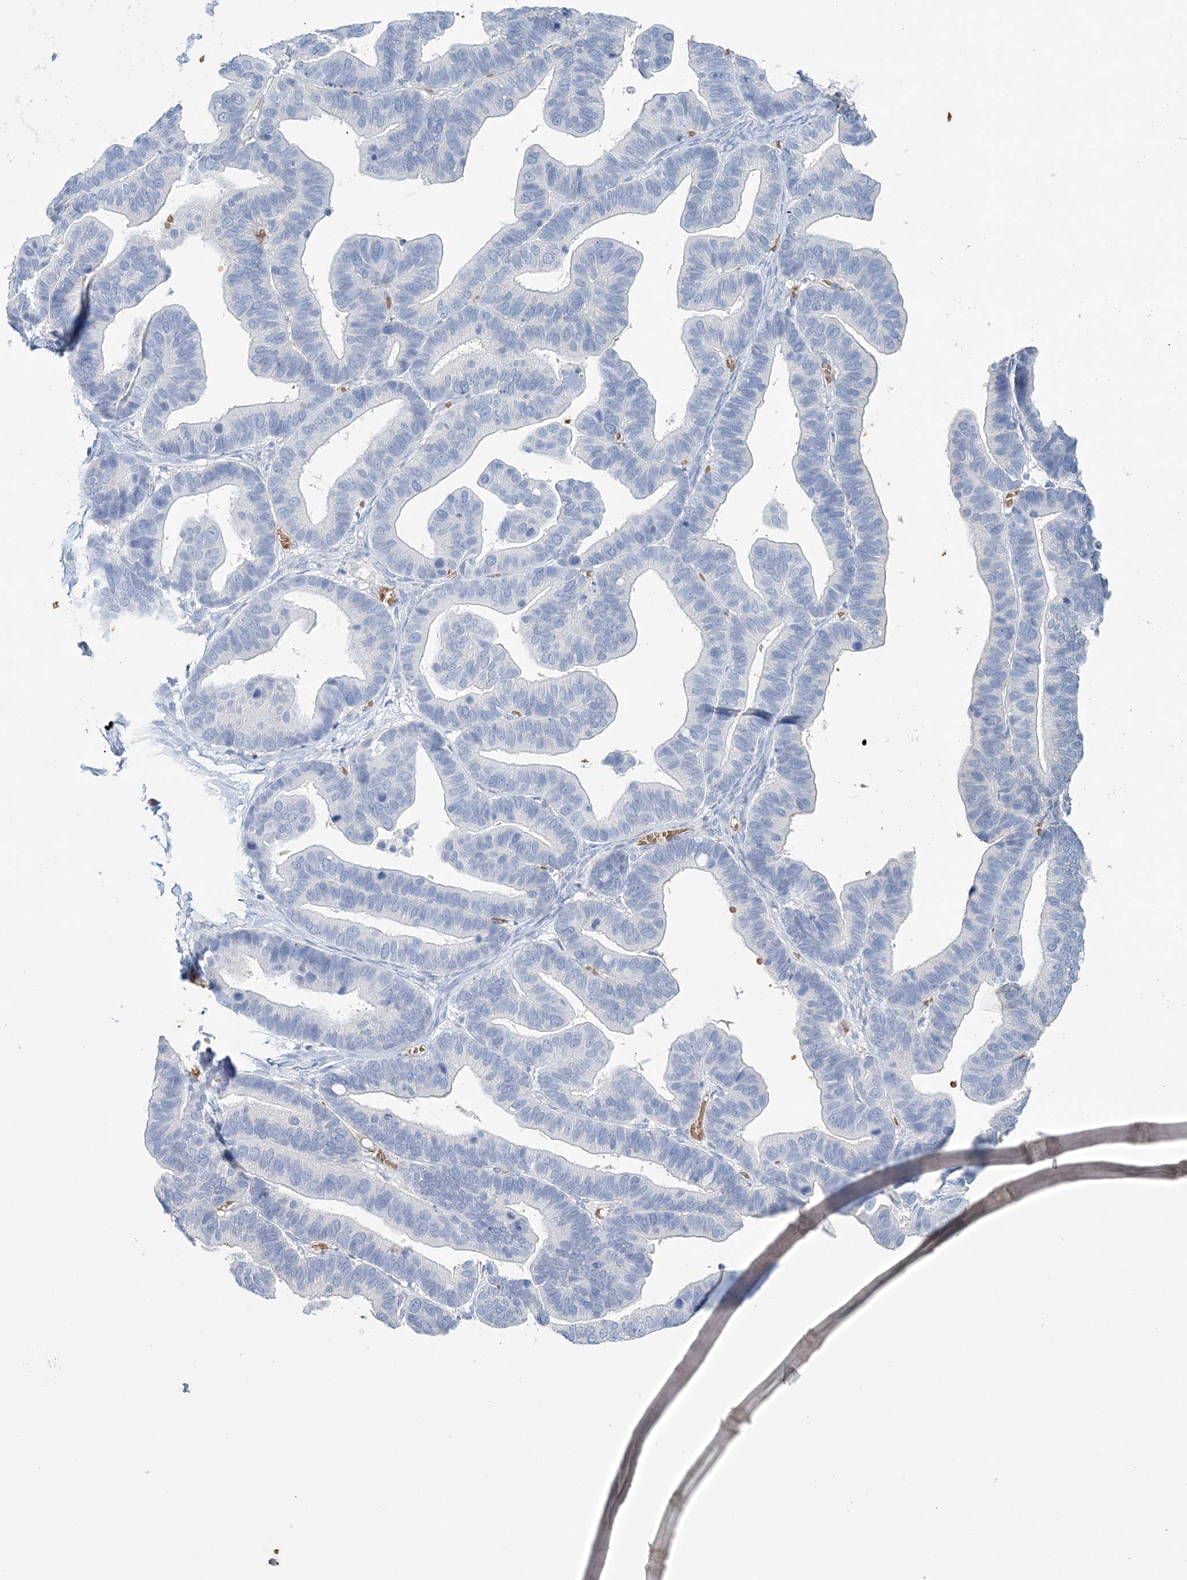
{"staining": {"intensity": "negative", "quantity": "none", "location": "none"}, "tissue": "ovarian cancer", "cell_type": "Tumor cells", "image_type": "cancer", "snomed": [{"axis": "morphology", "description": "Cystadenocarcinoma, serous, NOS"}, {"axis": "topography", "description": "Ovary"}], "caption": "There is no significant expression in tumor cells of serous cystadenocarcinoma (ovarian).", "gene": "HBD", "patient": {"sex": "female", "age": 56}}